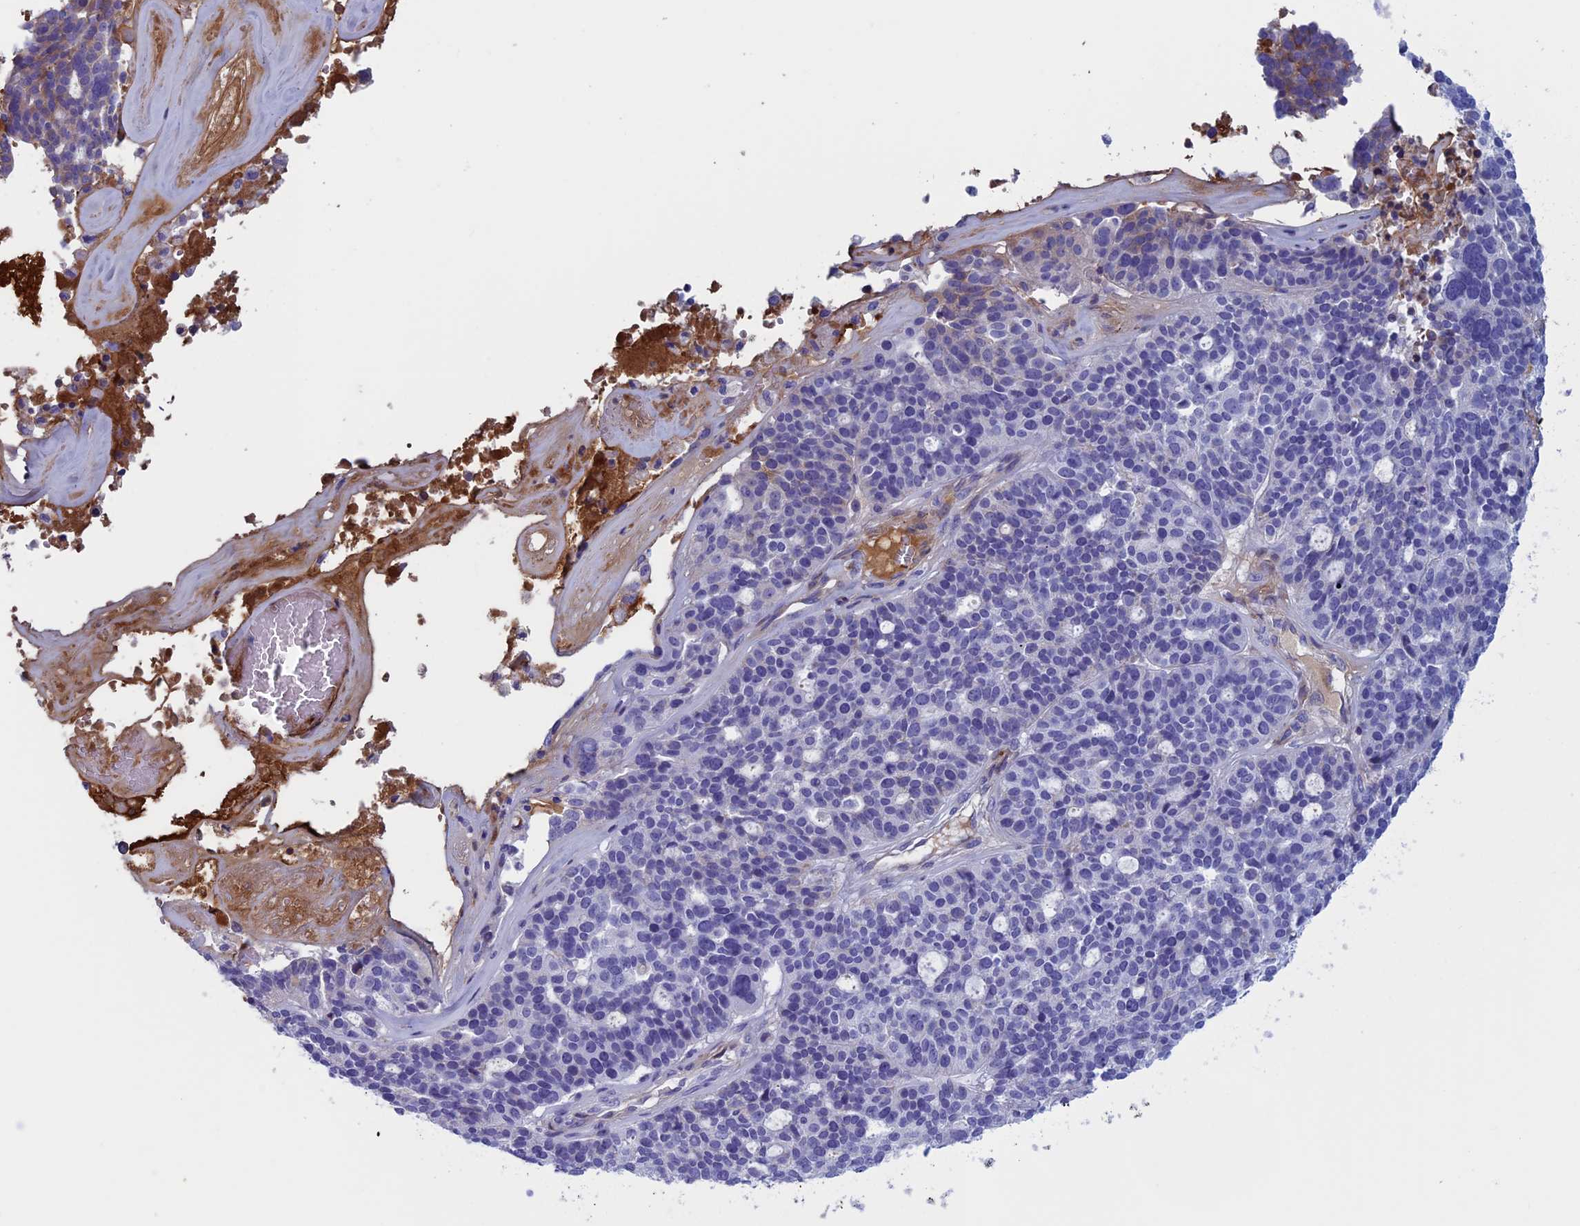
{"staining": {"intensity": "negative", "quantity": "none", "location": "none"}, "tissue": "ovarian cancer", "cell_type": "Tumor cells", "image_type": "cancer", "snomed": [{"axis": "morphology", "description": "Cystadenocarcinoma, serous, NOS"}, {"axis": "topography", "description": "Ovary"}], "caption": "Tumor cells show no significant protein expression in ovarian serous cystadenocarcinoma.", "gene": "NDUFB9", "patient": {"sex": "female", "age": 59}}